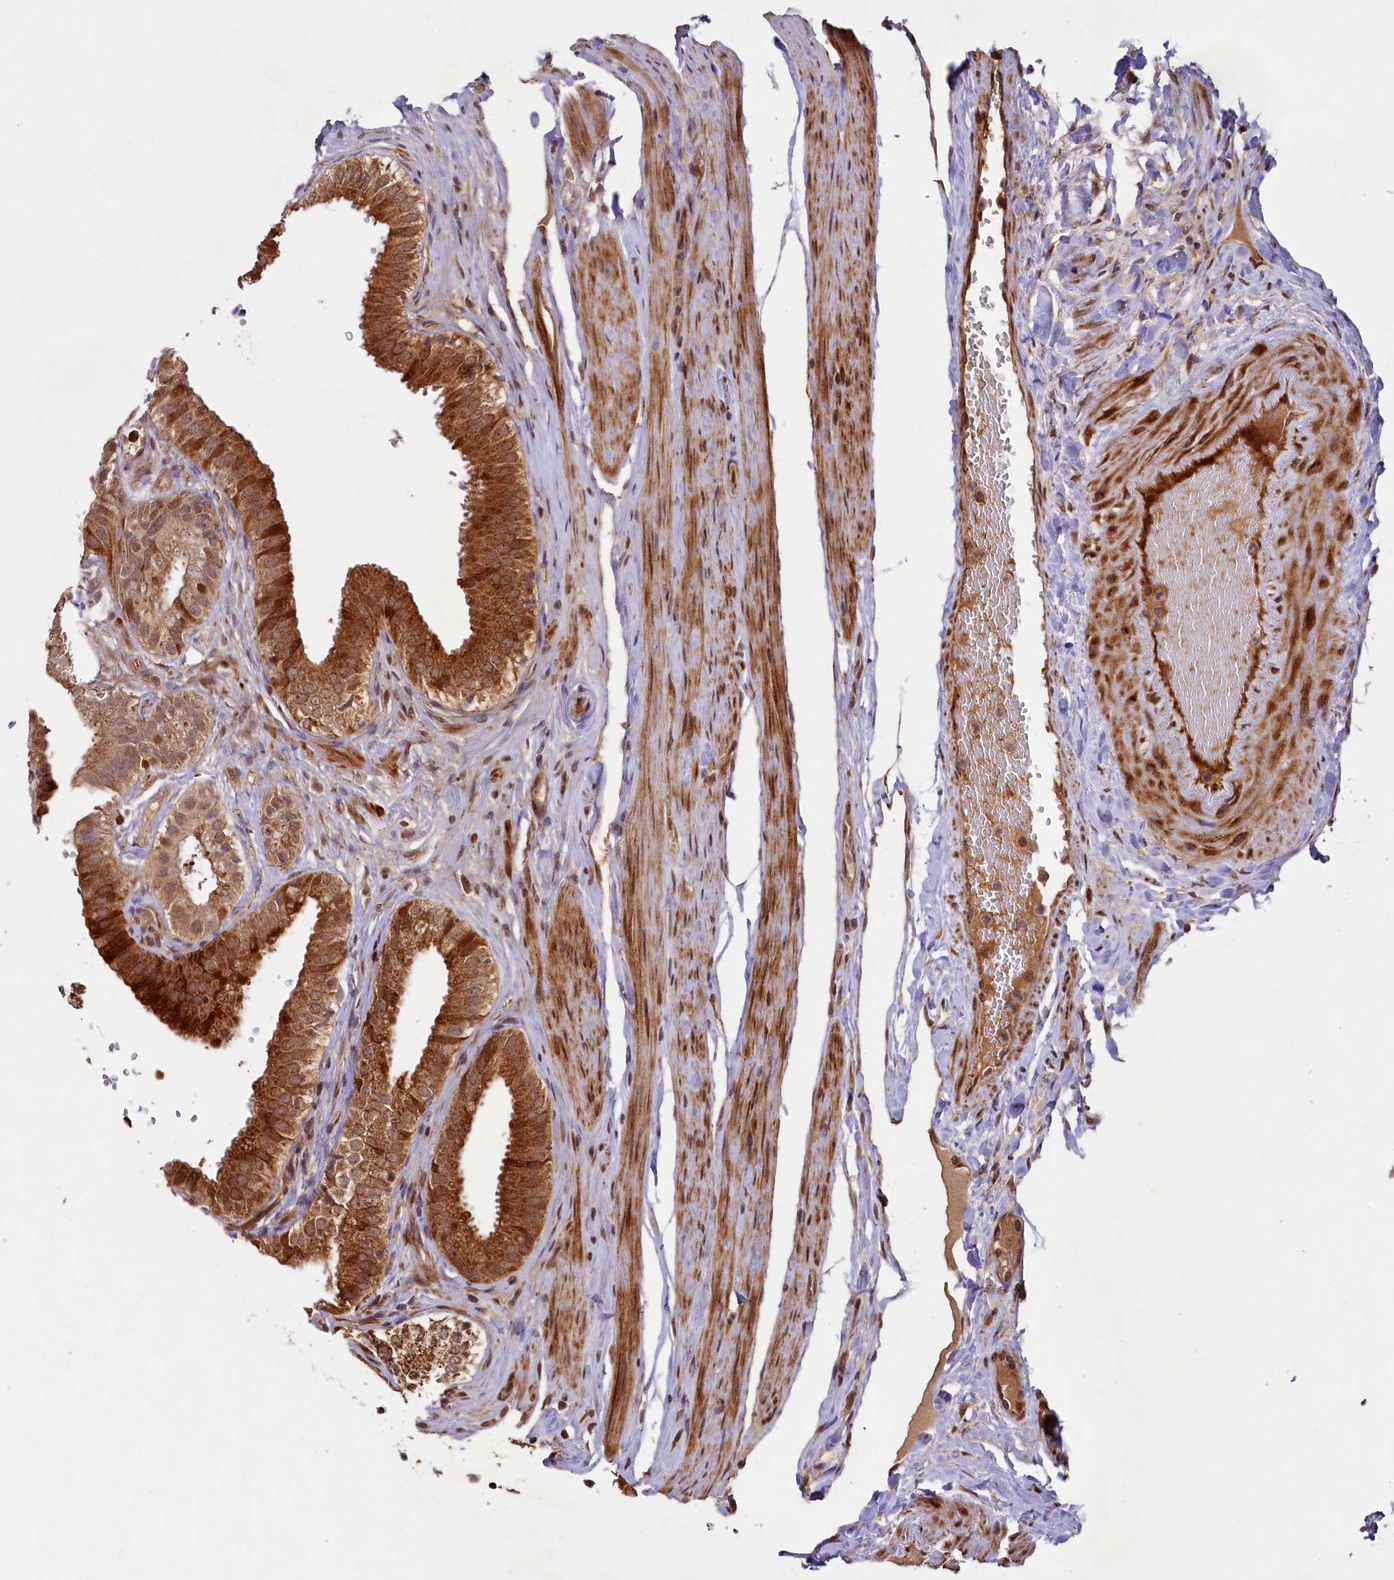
{"staining": {"intensity": "strong", "quantity": ">75%", "location": "cytoplasmic/membranous"}, "tissue": "gallbladder", "cell_type": "Glandular cells", "image_type": "normal", "snomed": [{"axis": "morphology", "description": "Normal tissue, NOS"}, {"axis": "topography", "description": "Gallbladder"}], "caption": "Gallbladder stained for a protein reveals strong cytoplasmic/membranous positivity in glandular cells. The staining was performed using DAB to visualize the protein expression in brown, while the nuclei were stained in blue with hematoxylin (Magnification: 20x).", "gene": "SHPRH", "patient": {"sex": "female", "age": 61}}